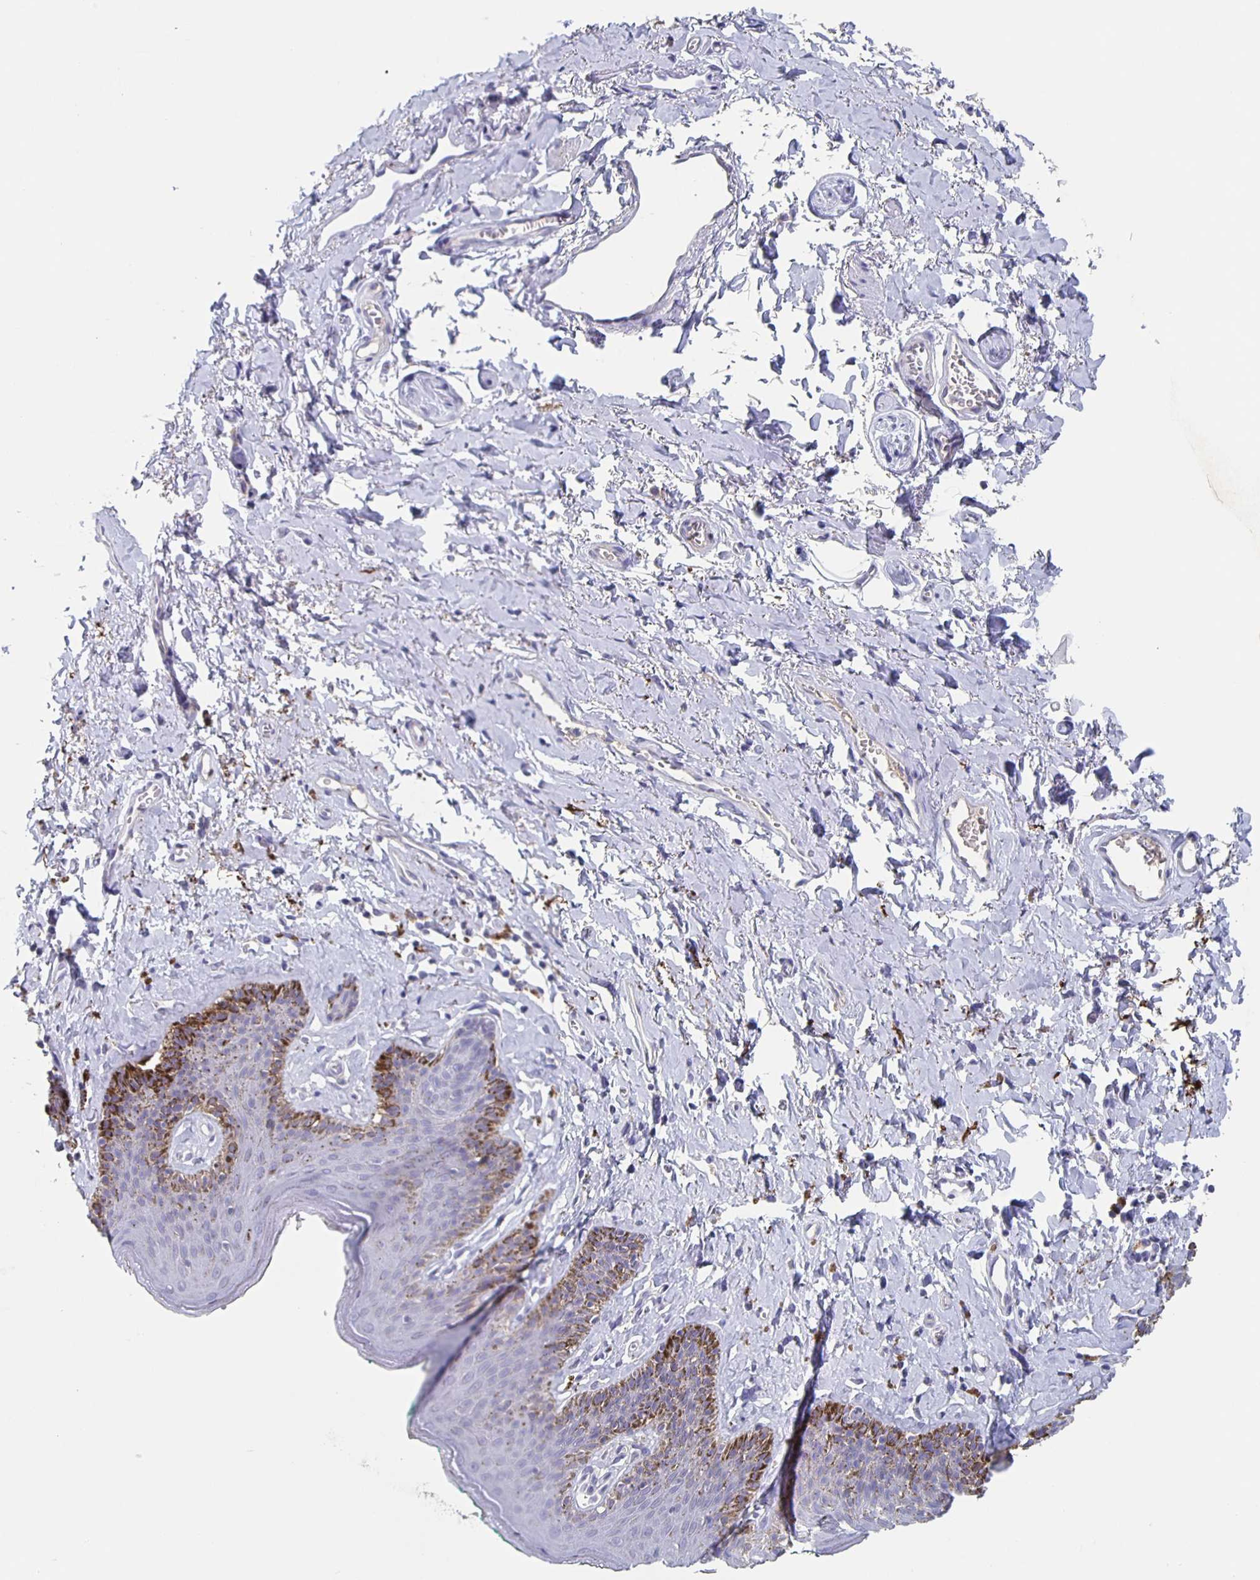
{"staining": {"intensity": "negative", "quantity": "none", "location": "none"}, "tissue": "skin", "cell_type": "Epidermal cells", "image_type": "normal", "snomed": [{"axis": "morphology", "description": "Normal tissue, NOS"}, {"axis": "topography", "description": "Vulva"}, {"axis": "topography", "description": "Peripheral nerve tissue"}], "caption": "DAB (3,3'-diaminobenzidine) immunohistochemical staining of unremarkable skin demonstrates no significant staining in epidermal cells.", "gene": "CACNA2D2", "patient": {"sex": "female", "age": 66}}